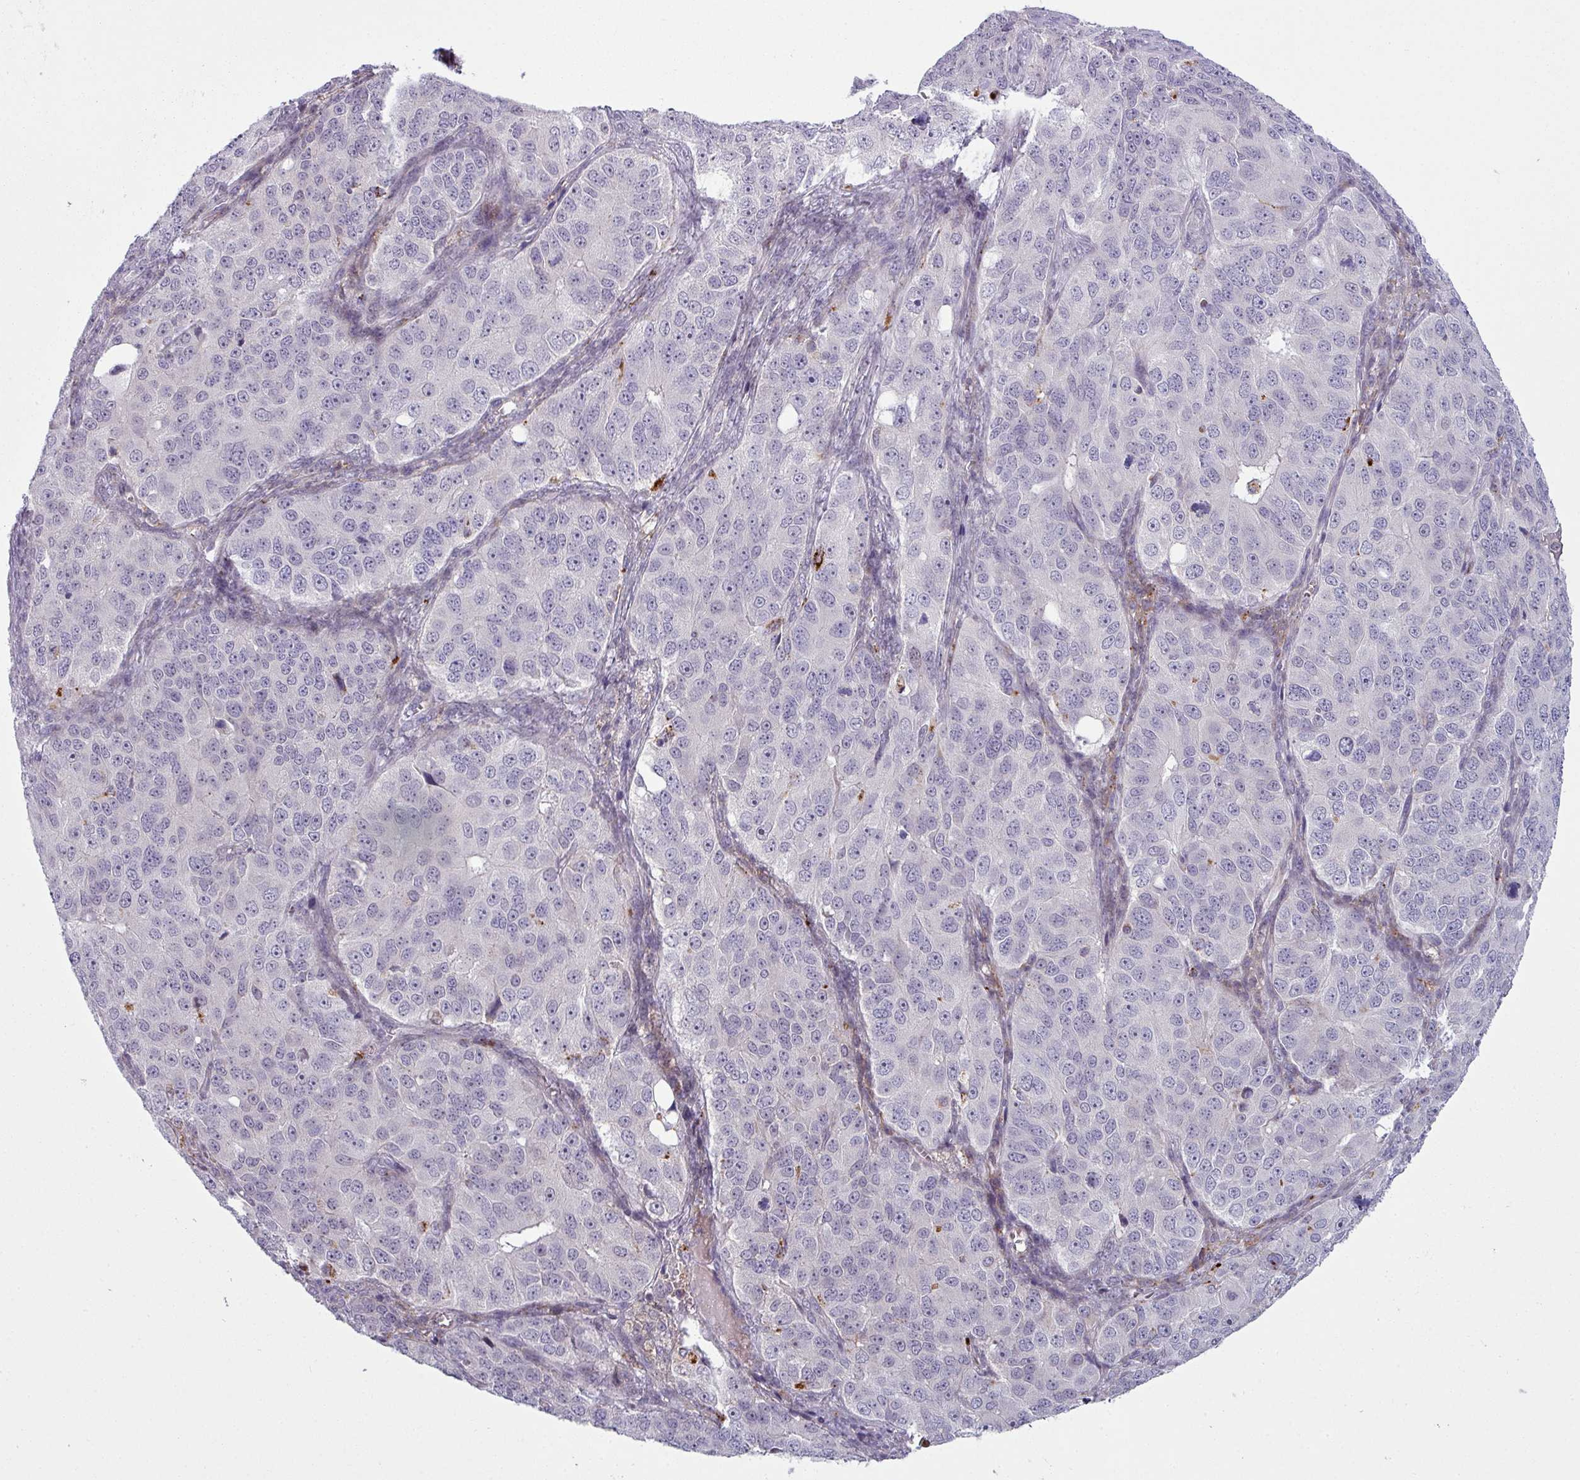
{"staining": {"intensity": "negative", "quantity": "none", "location": "none"}, "tissue": "ovarian cancer", "cell_type": "Tumor cells", "image_type": "cancer", "snomed": [{"axis": "morphology", "description": "Carcinoma, endometroid"}, {"axis": "topography", "description": "Ovary"}], "caption": "Micrograph shows no significant protein staining in tumor cells of ovarian endometroid carcinoma.", "gene": "MAP7D2", "patient": {"sex": "female", "age": 51}}